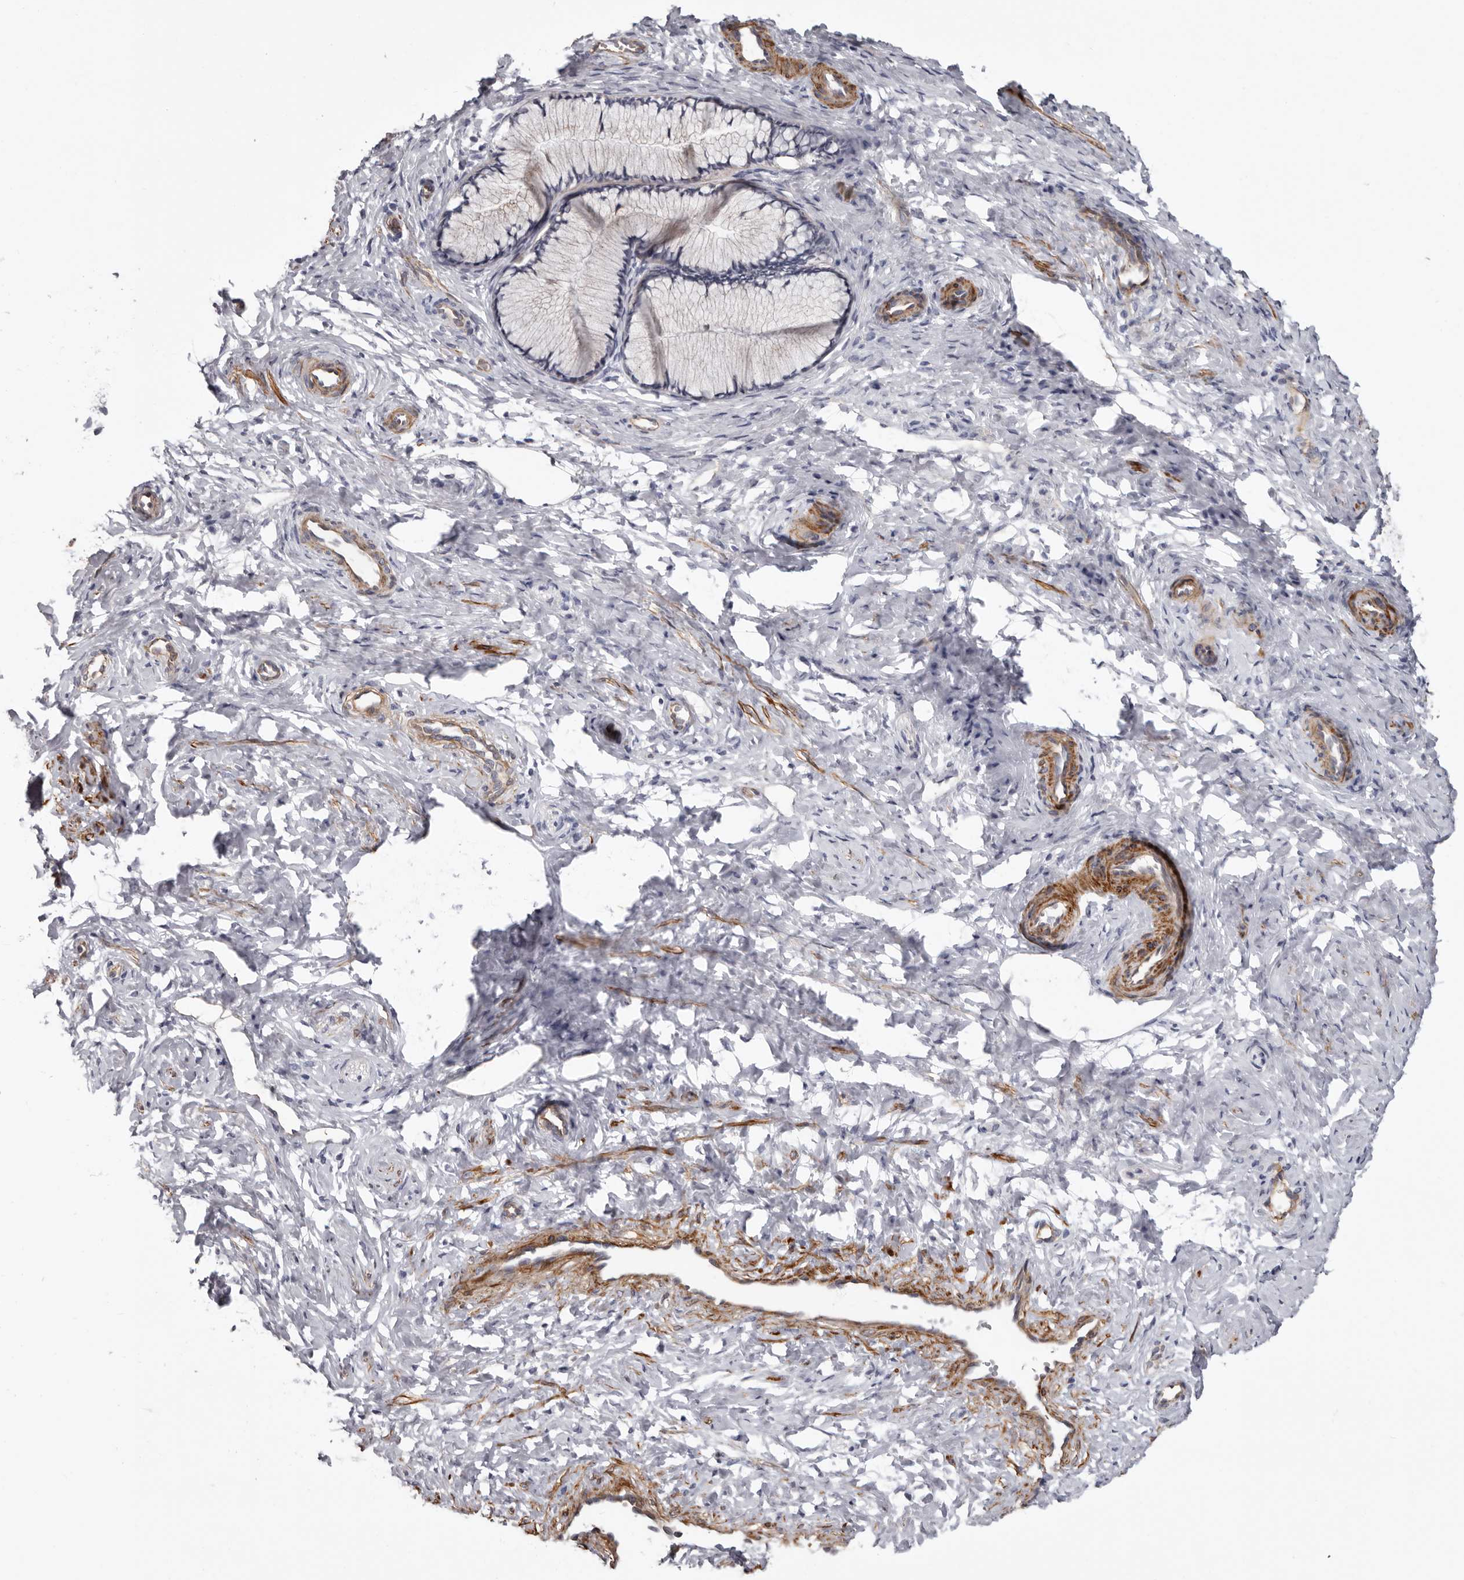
{"staining": {"intensity": "negative", "quantity": "none", "location": "none"}, "tissue": "cervix", "cell_type": "Glandular cells", "image_type": "normal", "snomed": [{"axis": "morphology", "description": "Normal tissue, NOS"}, {"axis": "topography", "description": "Cervix"}], "caption": "Benign cervix was stained to show a protein in brown. There is no significant expression in glandular cells. (DAB IHC with hematoxylin counter stain).", "gene": "ADGRL4", "patient": {"sex": "female", "age": 27}}